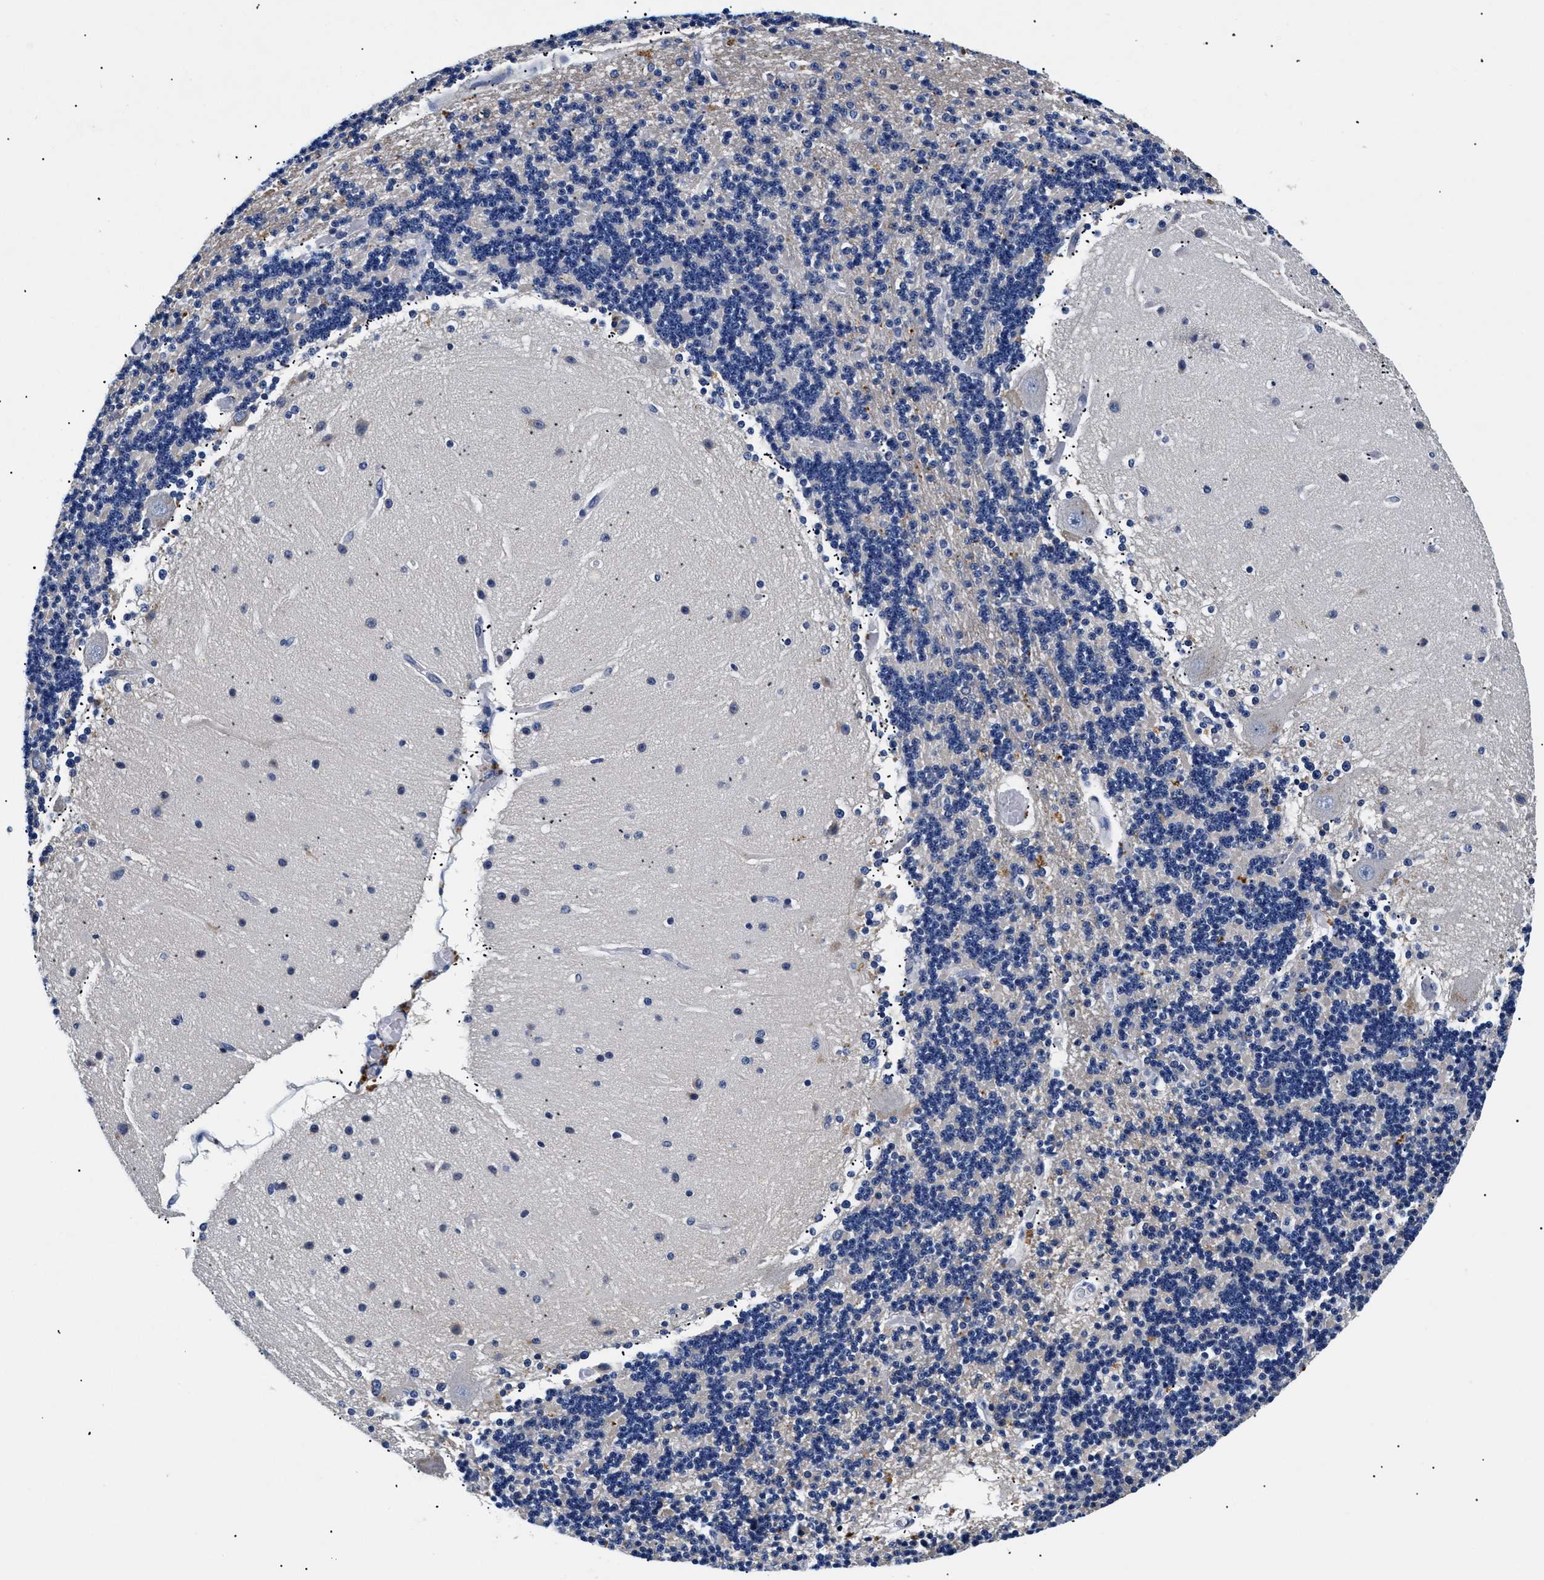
{"staining": {"intensity": "negative", "quantity": "none", "location": "none"}, "tissue": "cerebellum", "cell_type": "Cells in granular layer", "image_type": "normal", "snomed": [{"axis": "morphology", "description": "Normal tissue, NOS"}, {"axis": "topography", "description": "Cerebellum"}], "caption": "DAB immunohistochemical staining of unremarkable cerebellum demonstrates no significant expression in cells in granular layer.", "gene": "MEA1", "patient": {"sex": "female", "age": 54}}